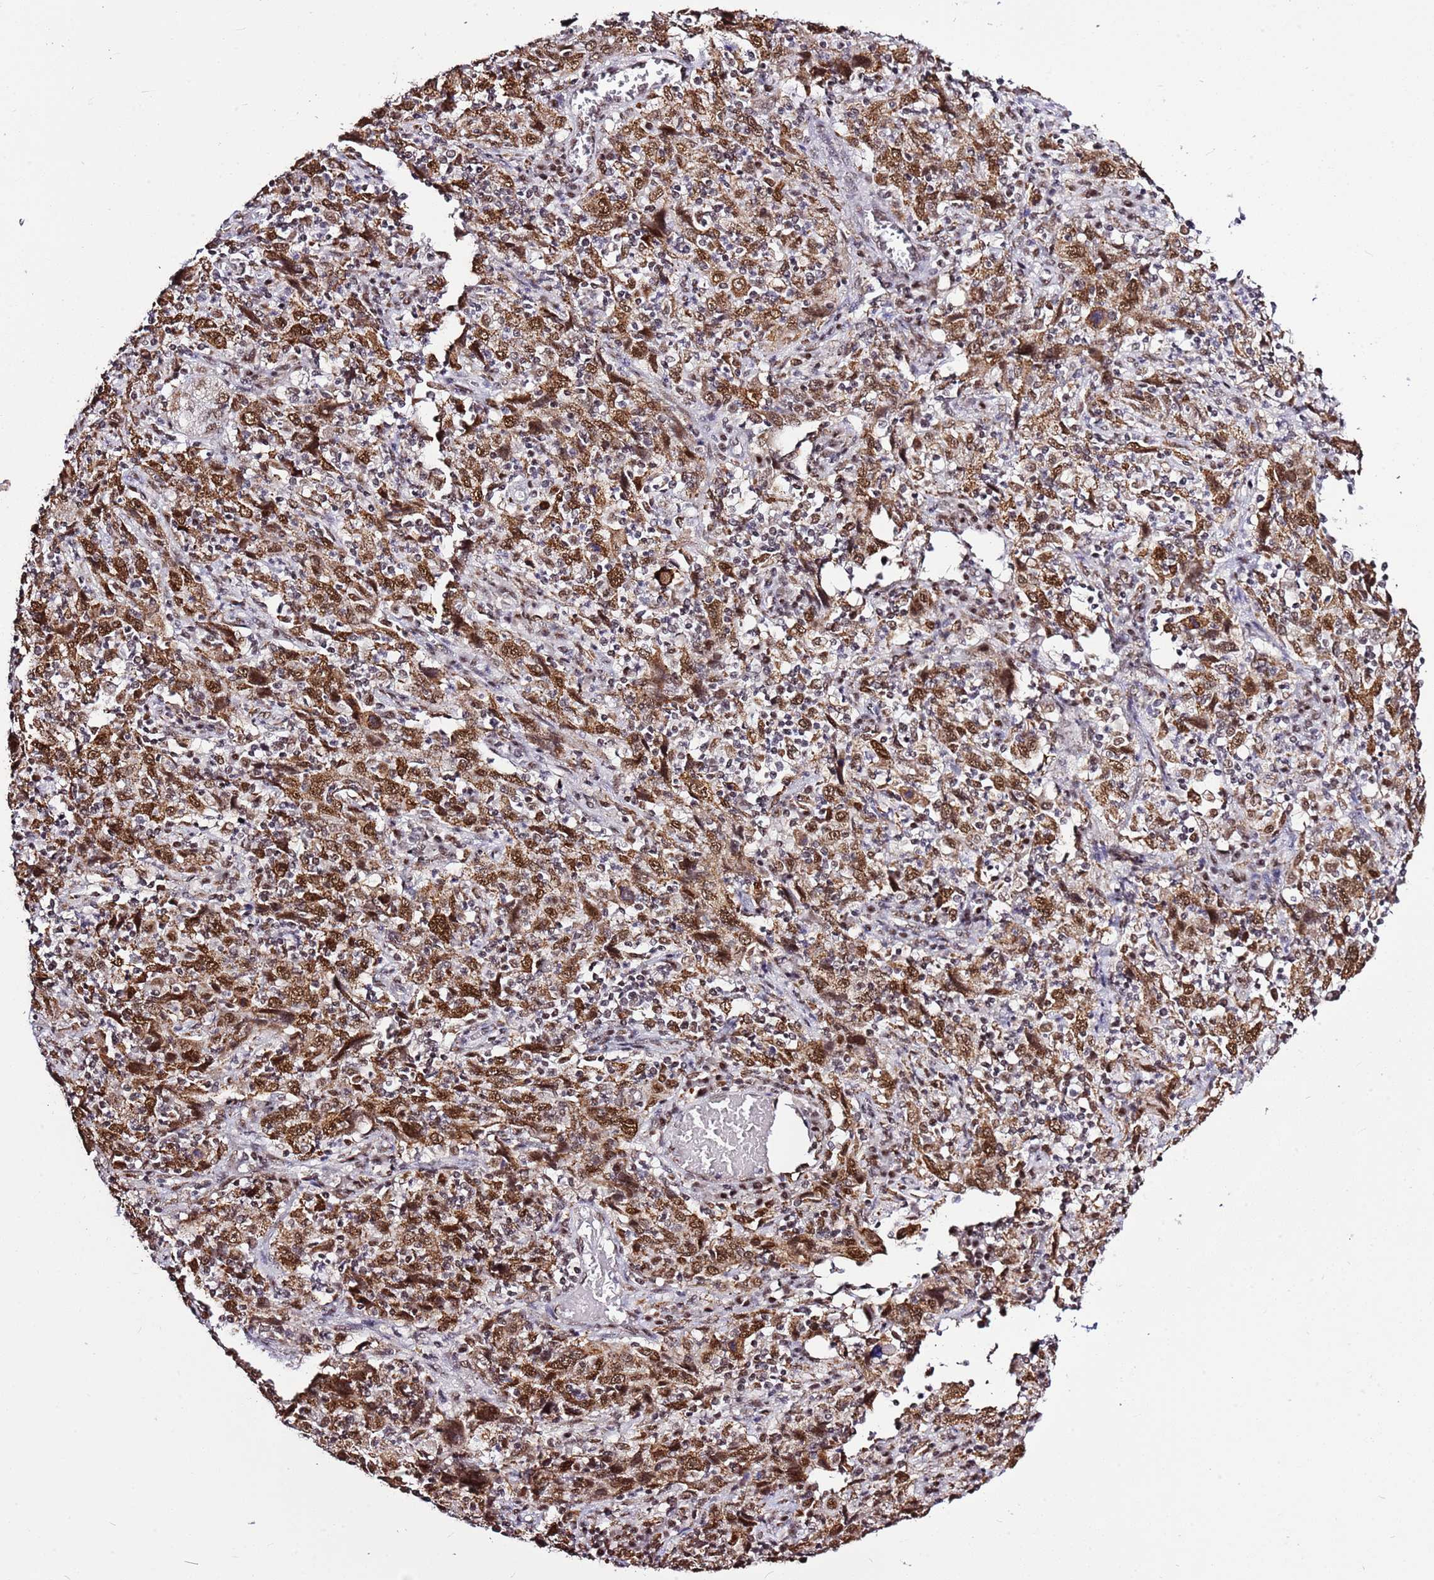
{"staining": {"intensity": "strong", "quantity": ">75%", "location": "cytoplasmic/membranous,nuclear"}, "tissue": "cervical cancer", "cell_type": "Tumor cells", "image_type": "cancer", "snomed": [{"axis": "morphology", "description": "Squamous cell carcinoma, NOS"}, {"axis": "topography", "description": "Cervix"}], "caption": "This is a micrograph of immunohistochemistry staining of cervical cancer (squamous cell carcinoma), which shows strong staining in the cytoplasmic/membranous and nuclear of tumor cells.", "gene": "AKAP8L", "patient": {"sex": "female", "age": 46}}